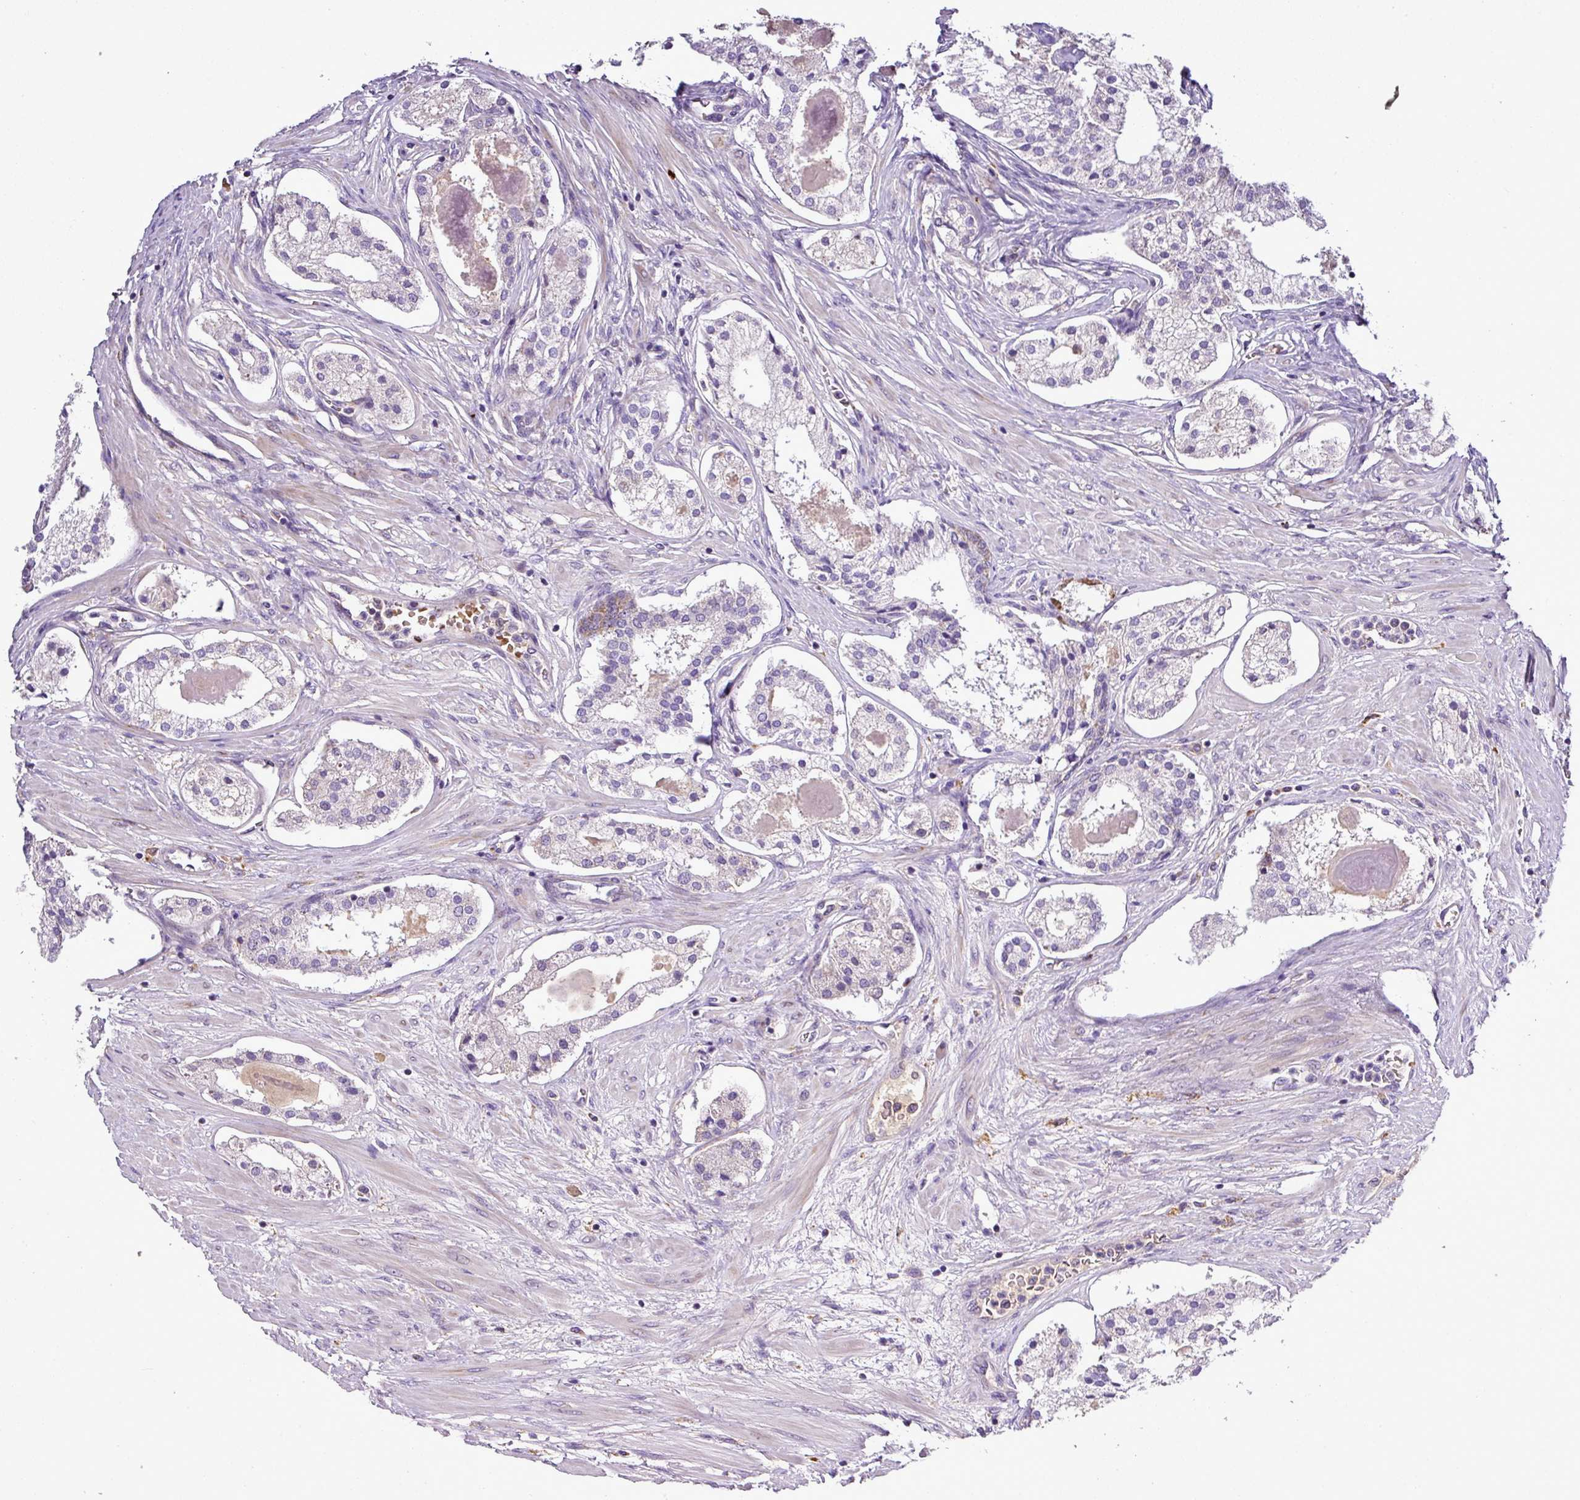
{"staining": {"intensity": "negative", "quantity": "none", "location": "none"}, "tissue": "prostate cancer", "cell_type": "Tumor cells", "image_type": "cancer", "snomed": [{"axis": "morphology", "description": "Adenocarcinoma, Low grade"}, {"axis": "topography", "description": "Prostate"}], "caption": "Immunohistochemical staining of prostate cancer exhibits no significant staining in tumor cells.", "gene": "ZNF513", "patient": {"sex": "male", "age": 59}}